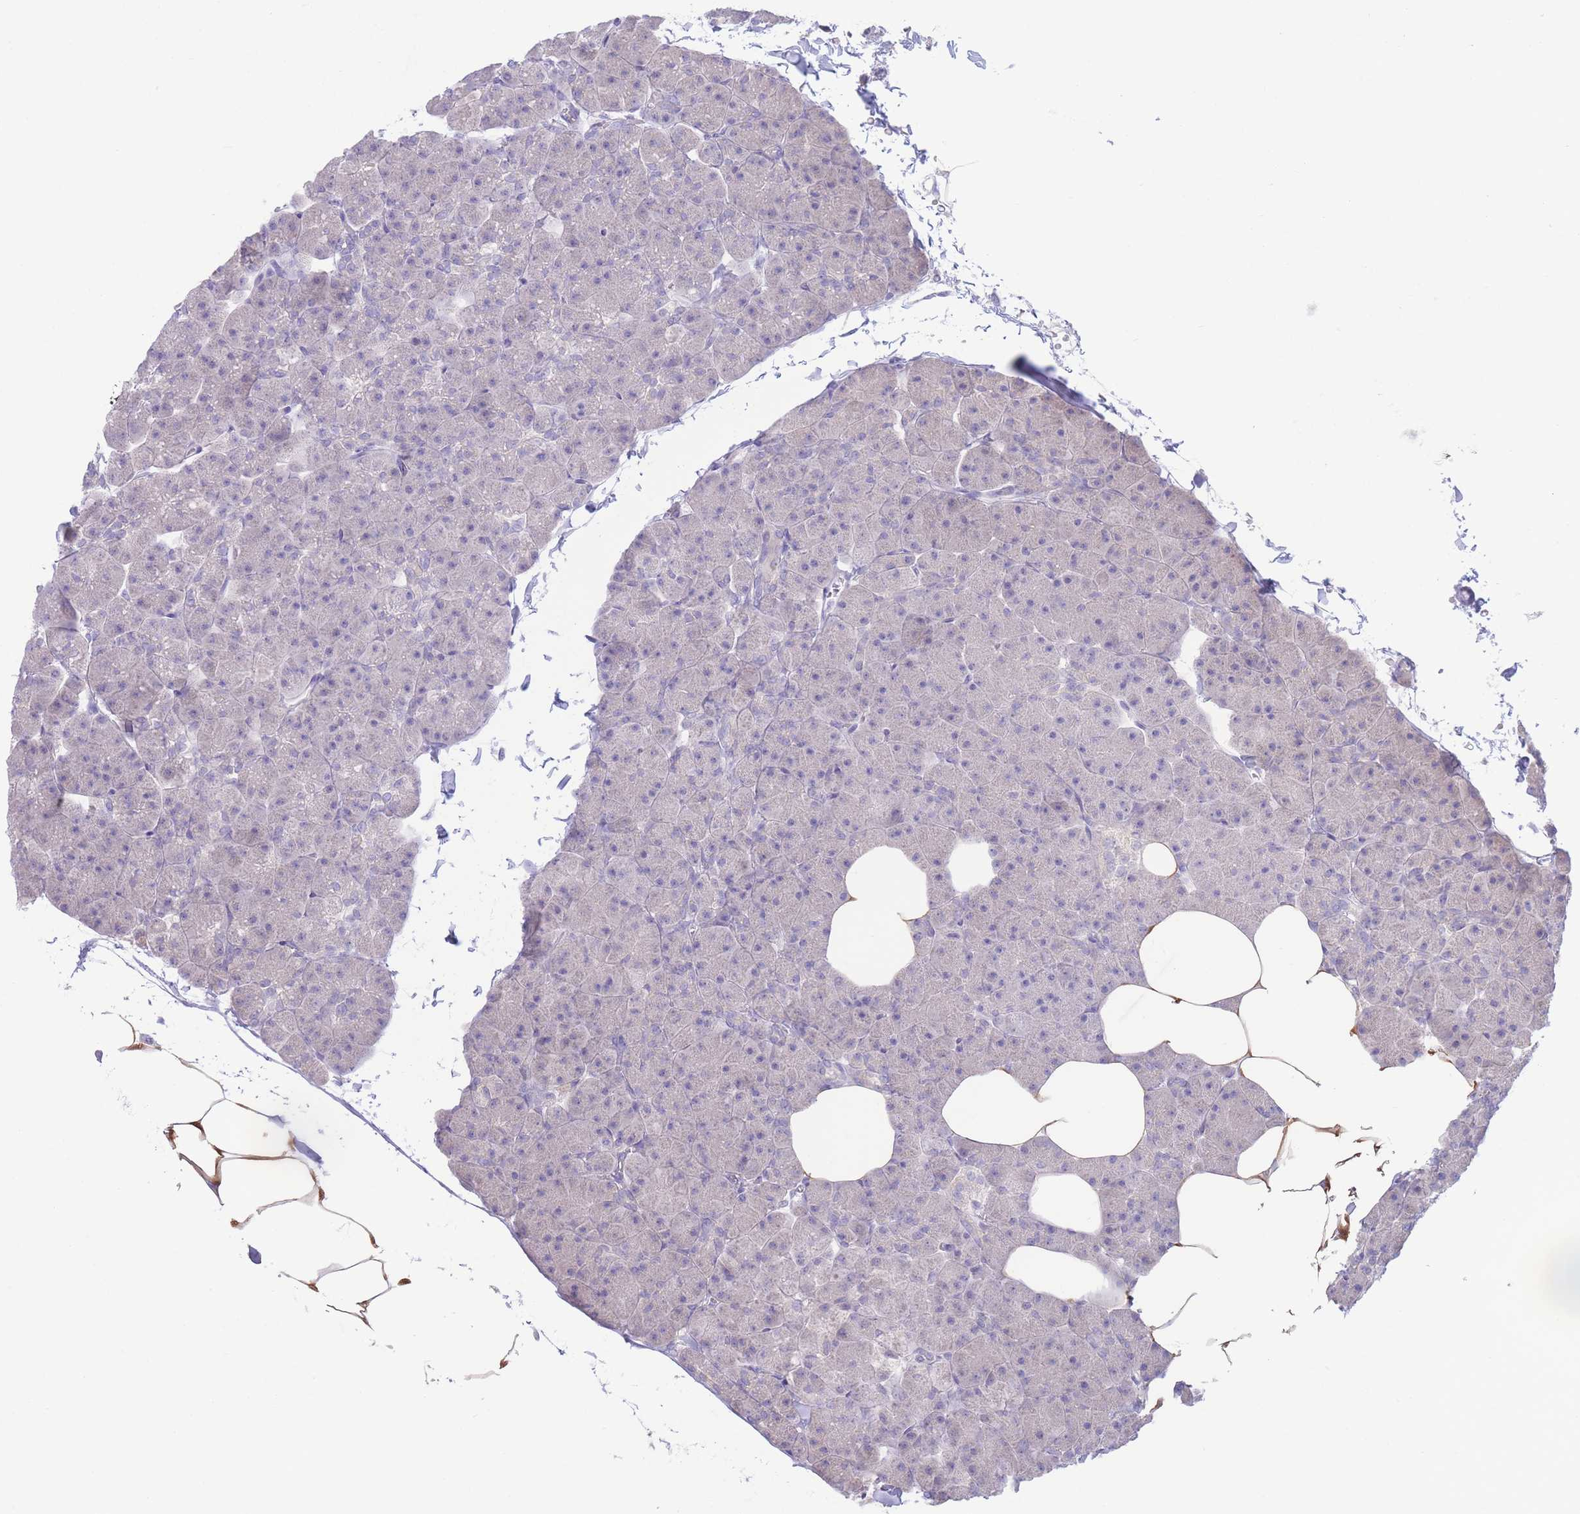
{"staining": {"intensity": "negative", "quantity": "none", "location": "none"}, "tissue": "pancreas", "cell_type": "Exocrine glandular cells", "image_type": "normal", "snomed": [{"axis": "morphology", "description": "Normal tissue, NOS"}, {"axis": "topography", "description": "Pancreas"}], "caption": "IHC histopathology image of unremarkable pancreas: pancreas stained with DAB demonstrates no significant protein staining in exocrine glandular cells.", "gene": "FAH", "patient": {"sex": "male", "age": 35}}